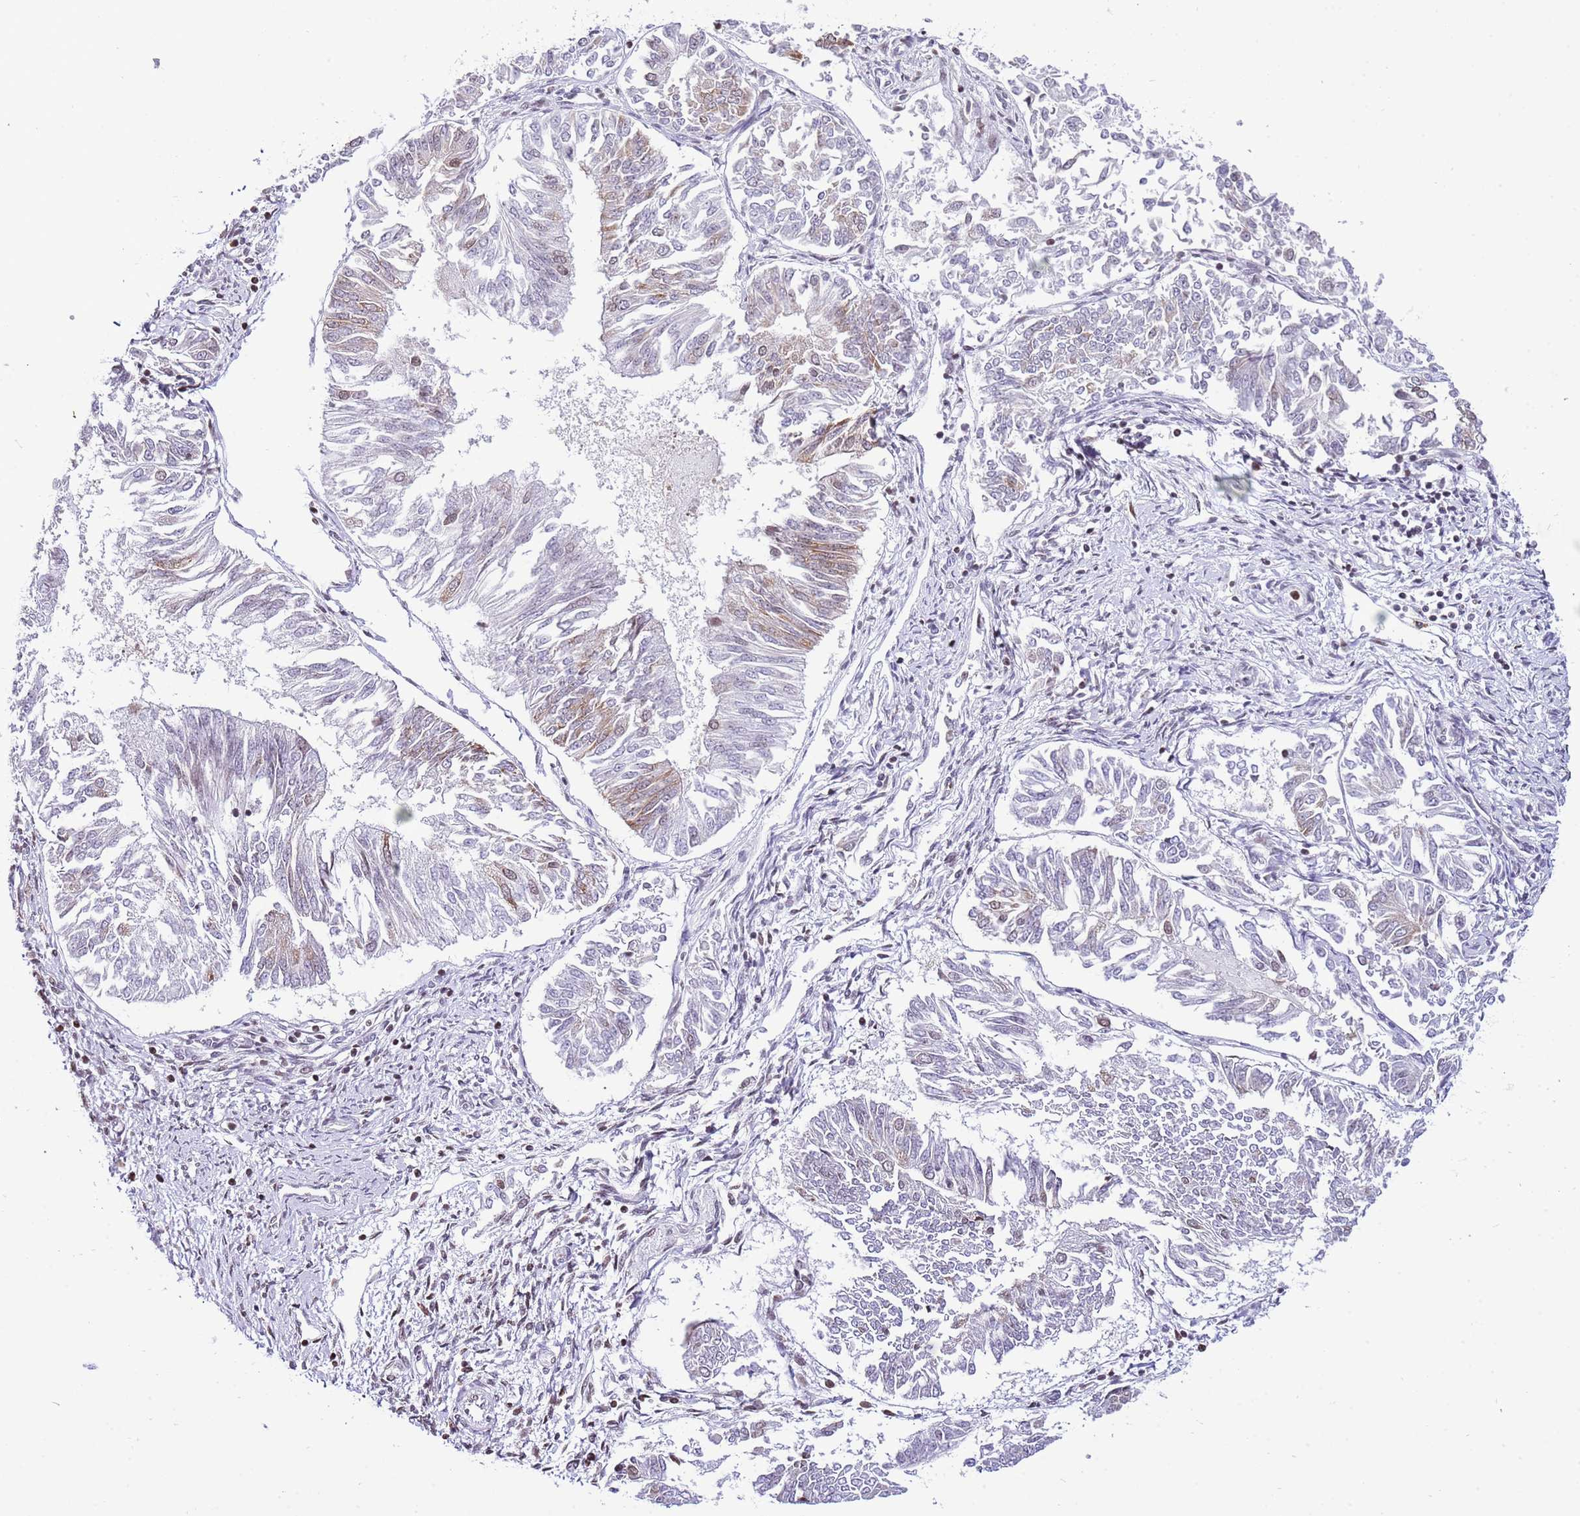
{"staining": {"intensity": "moderate", "quantity": "<25%", "location": "cytoplasmic/membranous"}, "tissue": "endometrial cancer", "cell_type": "Tumor cells", "image_type": "cancer", "snomed": [{"axis": "morphology", "description": "Adenocarcinoma, NOS"}, {"axis": "topography", "description": "Endometrium"}], "caption": "Tumor cells exhibit low levels of moderate cytoplasmic/membranous positivity in about <25% of cells in human endometrial cancer.", "gene": "PRR15", "patient": {"sex": "female", "age": 58}}